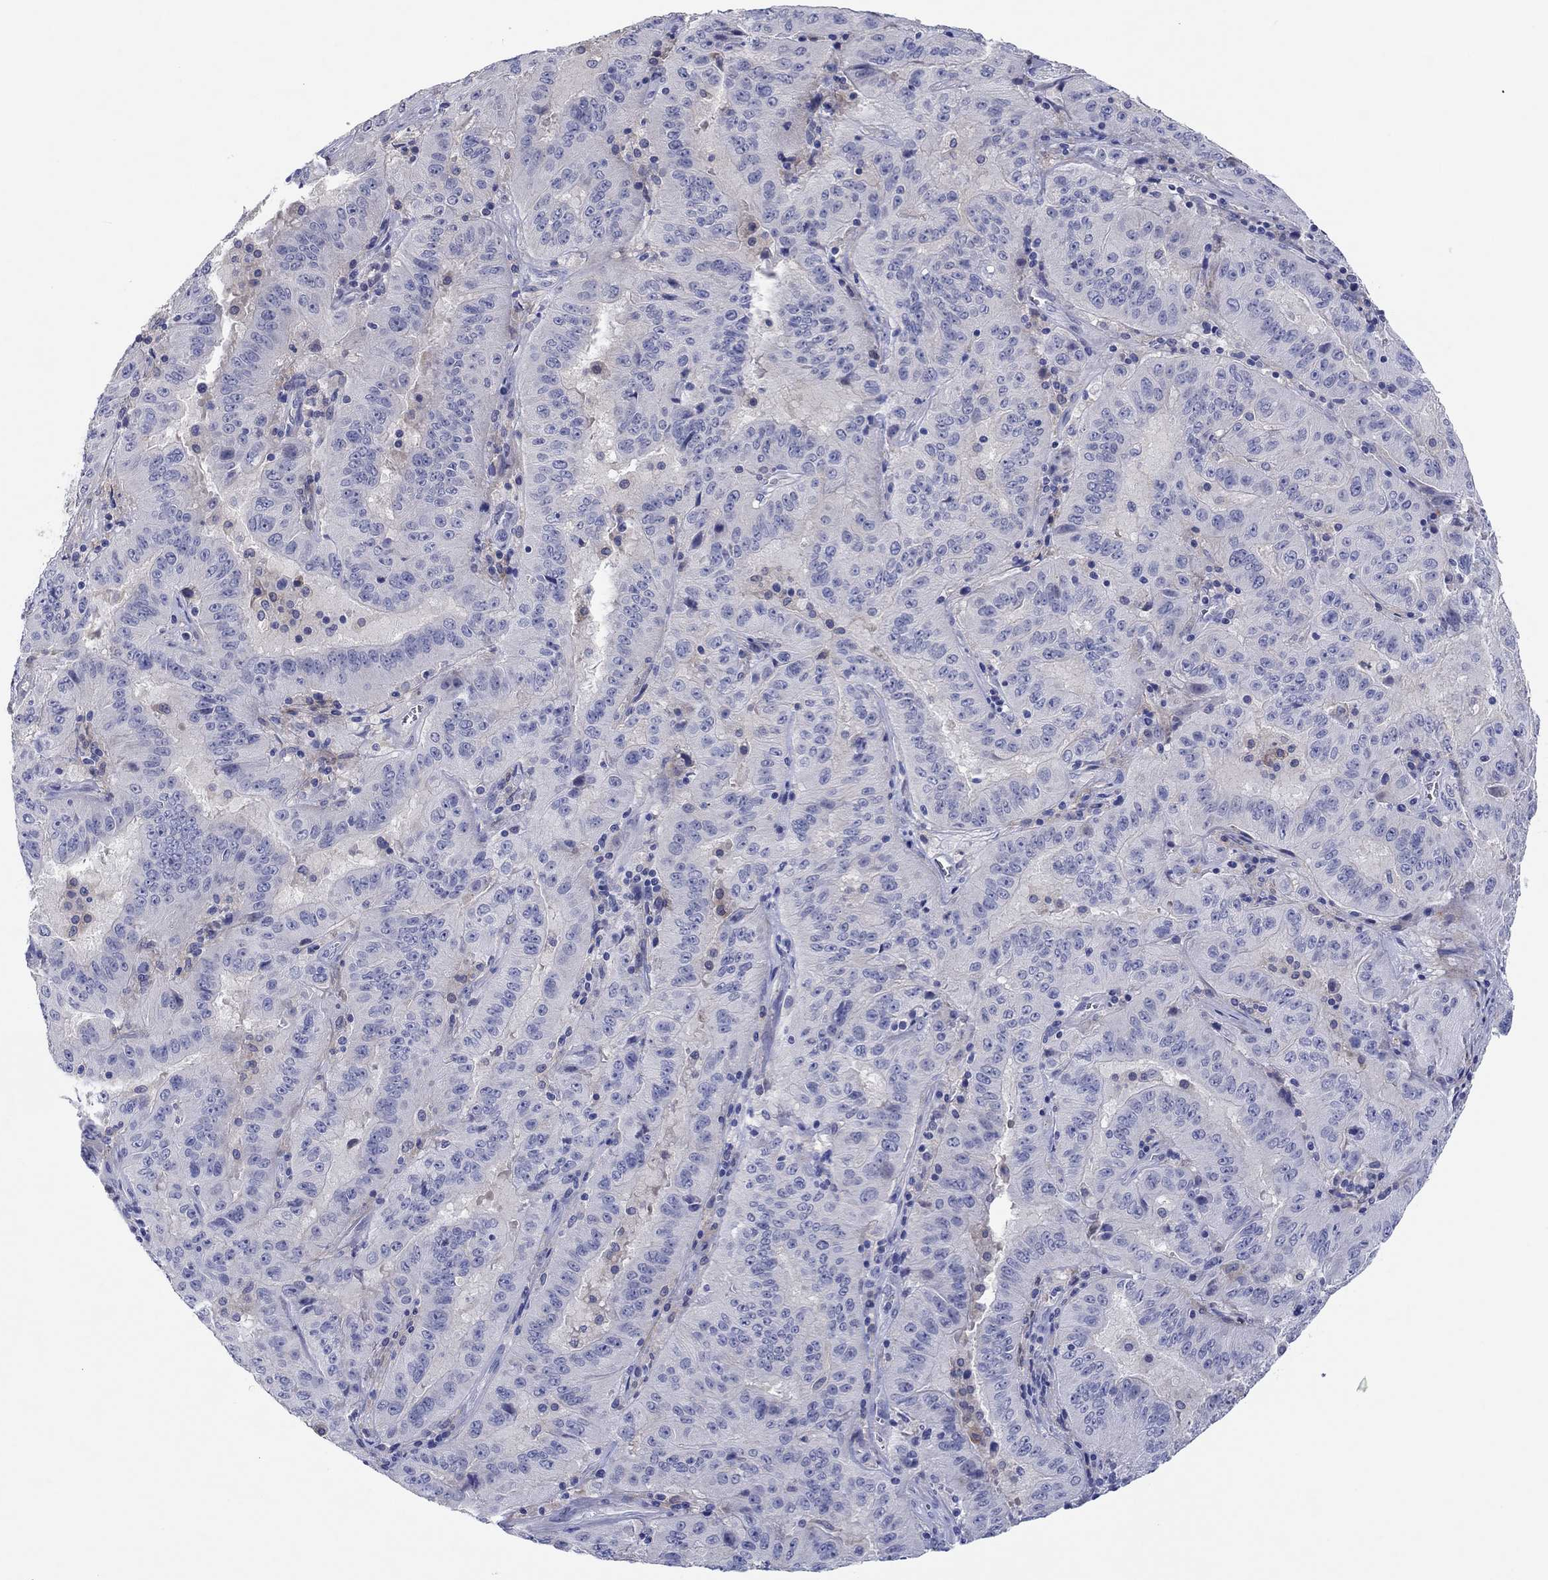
{"staining": {"intensity": "negative", "quantity": "none", "location": "none"}, "tissue": "pancreatic cancer", "cell_type": "Tumor cells", "image_type": "cancer", "snomed": [{"axis": "morphology", "description": "Adenocarcinoma, NOS"}, {"axis": "topography", "description": "Pancreas"}], "caption": "The image displays no significant staining in tumor cells of pancreatic adenocarcinoma.", "gene": "HDC", "patient": {"sex": "male", "age": 63}}